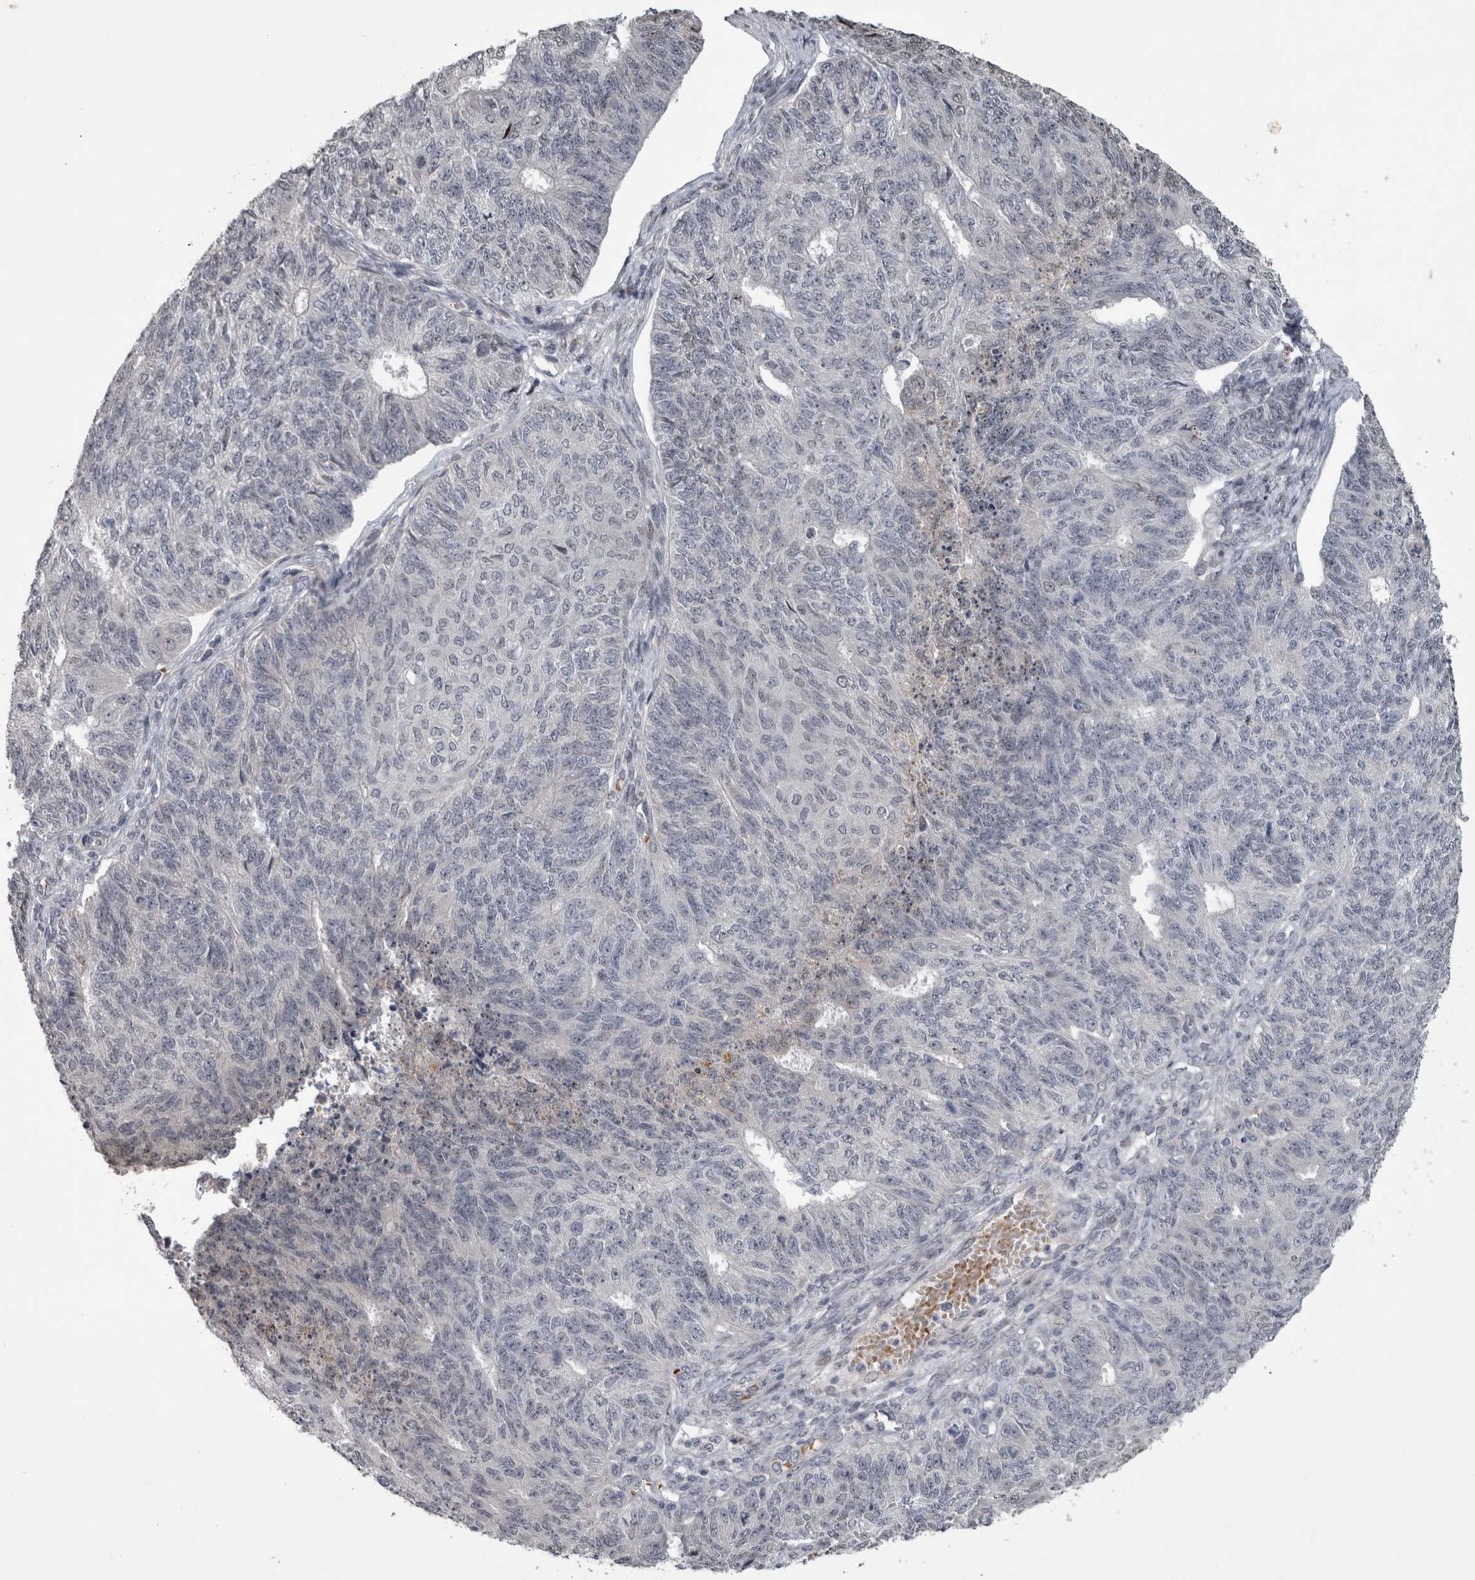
{"staining": {"intensity": "negative", "quantity": "none", "location": "none"}, "tissue": "endometrial cancer", "cell_type": "Tumor cells", "image_type": "cancer", "snomed": [{"axis": "morphology", "description": "Adenocarcinoma, NOS"}, {"axis": "topography", "description": "Endometrium"}], "caption": "Human endometrial cancer stained for a protein using immunohistochemistry (IHC) shows no expression in tumor cells.", "gene": "IFI44", "patient": {"sex": "female", "age": 32}}